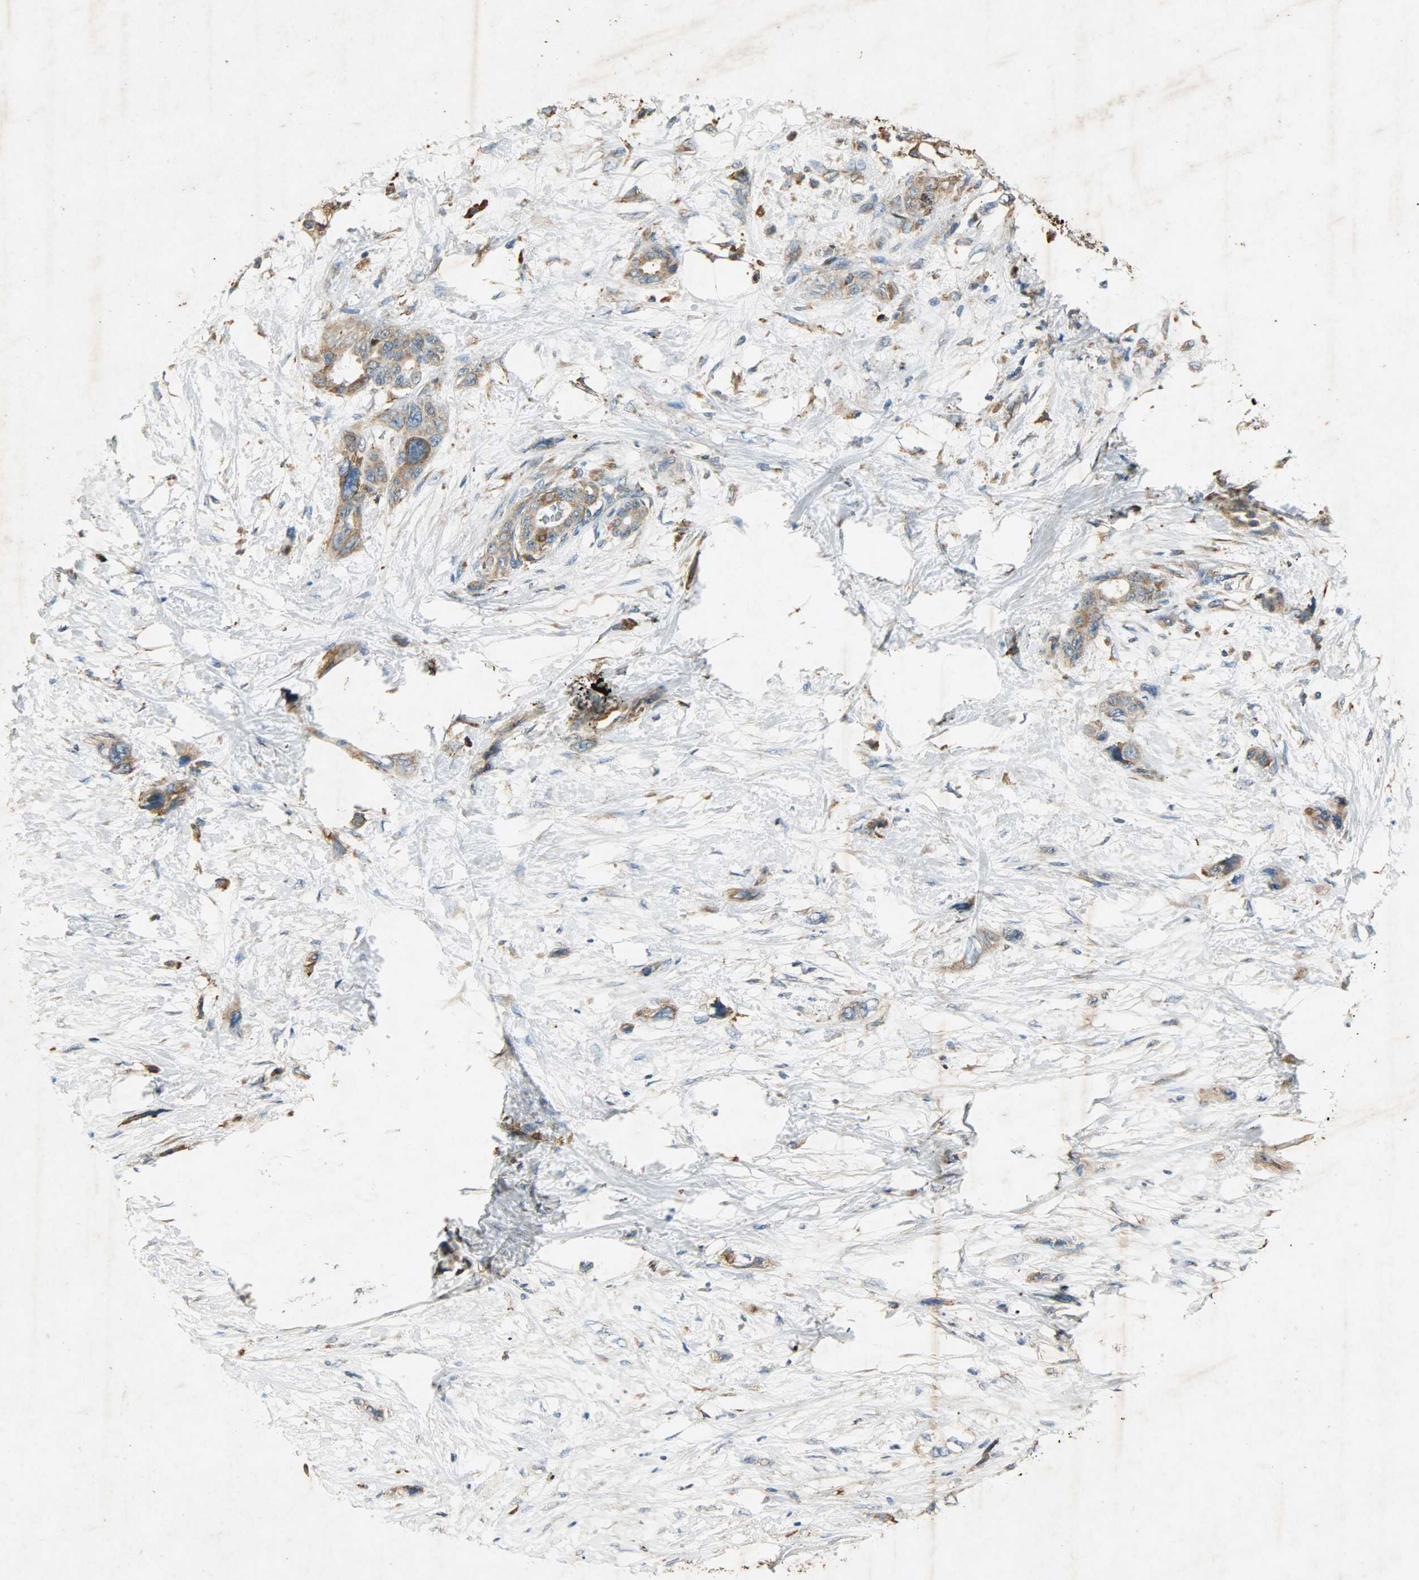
{"staining": {"intensity": "moderate", "quantity": ">75%", "location": "cytoplasmic/membranous"}, "tissue": "pancreatic cancer", "cell_type": "Tumor cells", "image_type": "cancer", "snomed": [{"axis": "morphology", "description": "Adenocarcinoma, NOS"}, {"axis": "topography", "description": "Pancreas"}], "caption": "Pancreatic adenocarcinoma was stained to show a protein in brown. There is medium levels of moderate cytoplasmic/membranous expression in about >75% of tumor cells. The protein of interest is shown in brown color, while the nuclei are stained blue.", "gene": "HSPA5", "patient": {"sex": "male", "age": 46}}